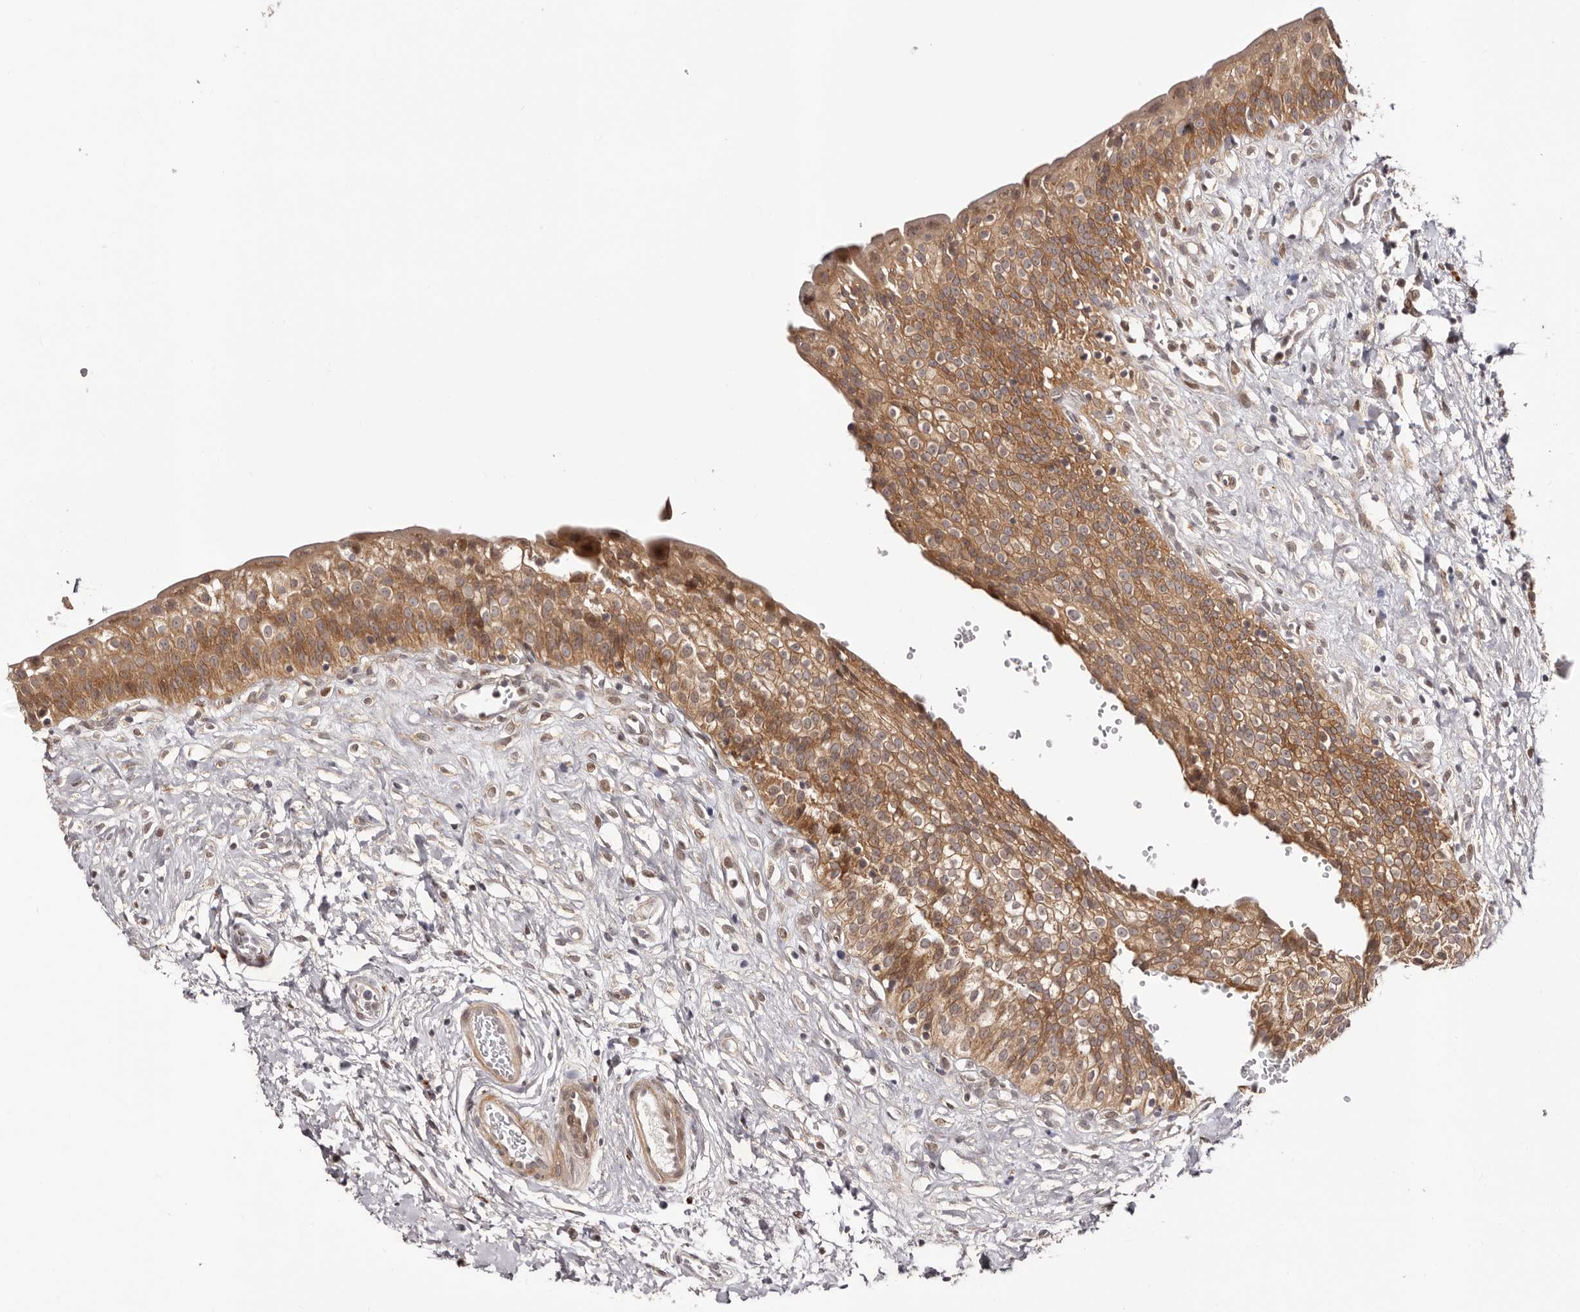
{"staining": {"intensity": "moderate", "quantity": ">75%", "location": "cytoplasmic/membranous"}, "tissue": "urinary bladder", "cell_type": "Urothelial cells", "image_type": "normal", "snomed": [{"axis": "morphology", "description": "Normal tissue, NOS"}, {"axis": "topography", "description": "Urinary bladder"}], "caption": "Immunohistochemistry (DAB (3,3'-diaminobenzidine)) staining of normal urinary bladder demonstrates moderate cytoplasmic/membranous protein expression in approximately >75% of urothelial cells.", "gene": "MICAL2", "patient": {"sex": "male", "age": 51}}